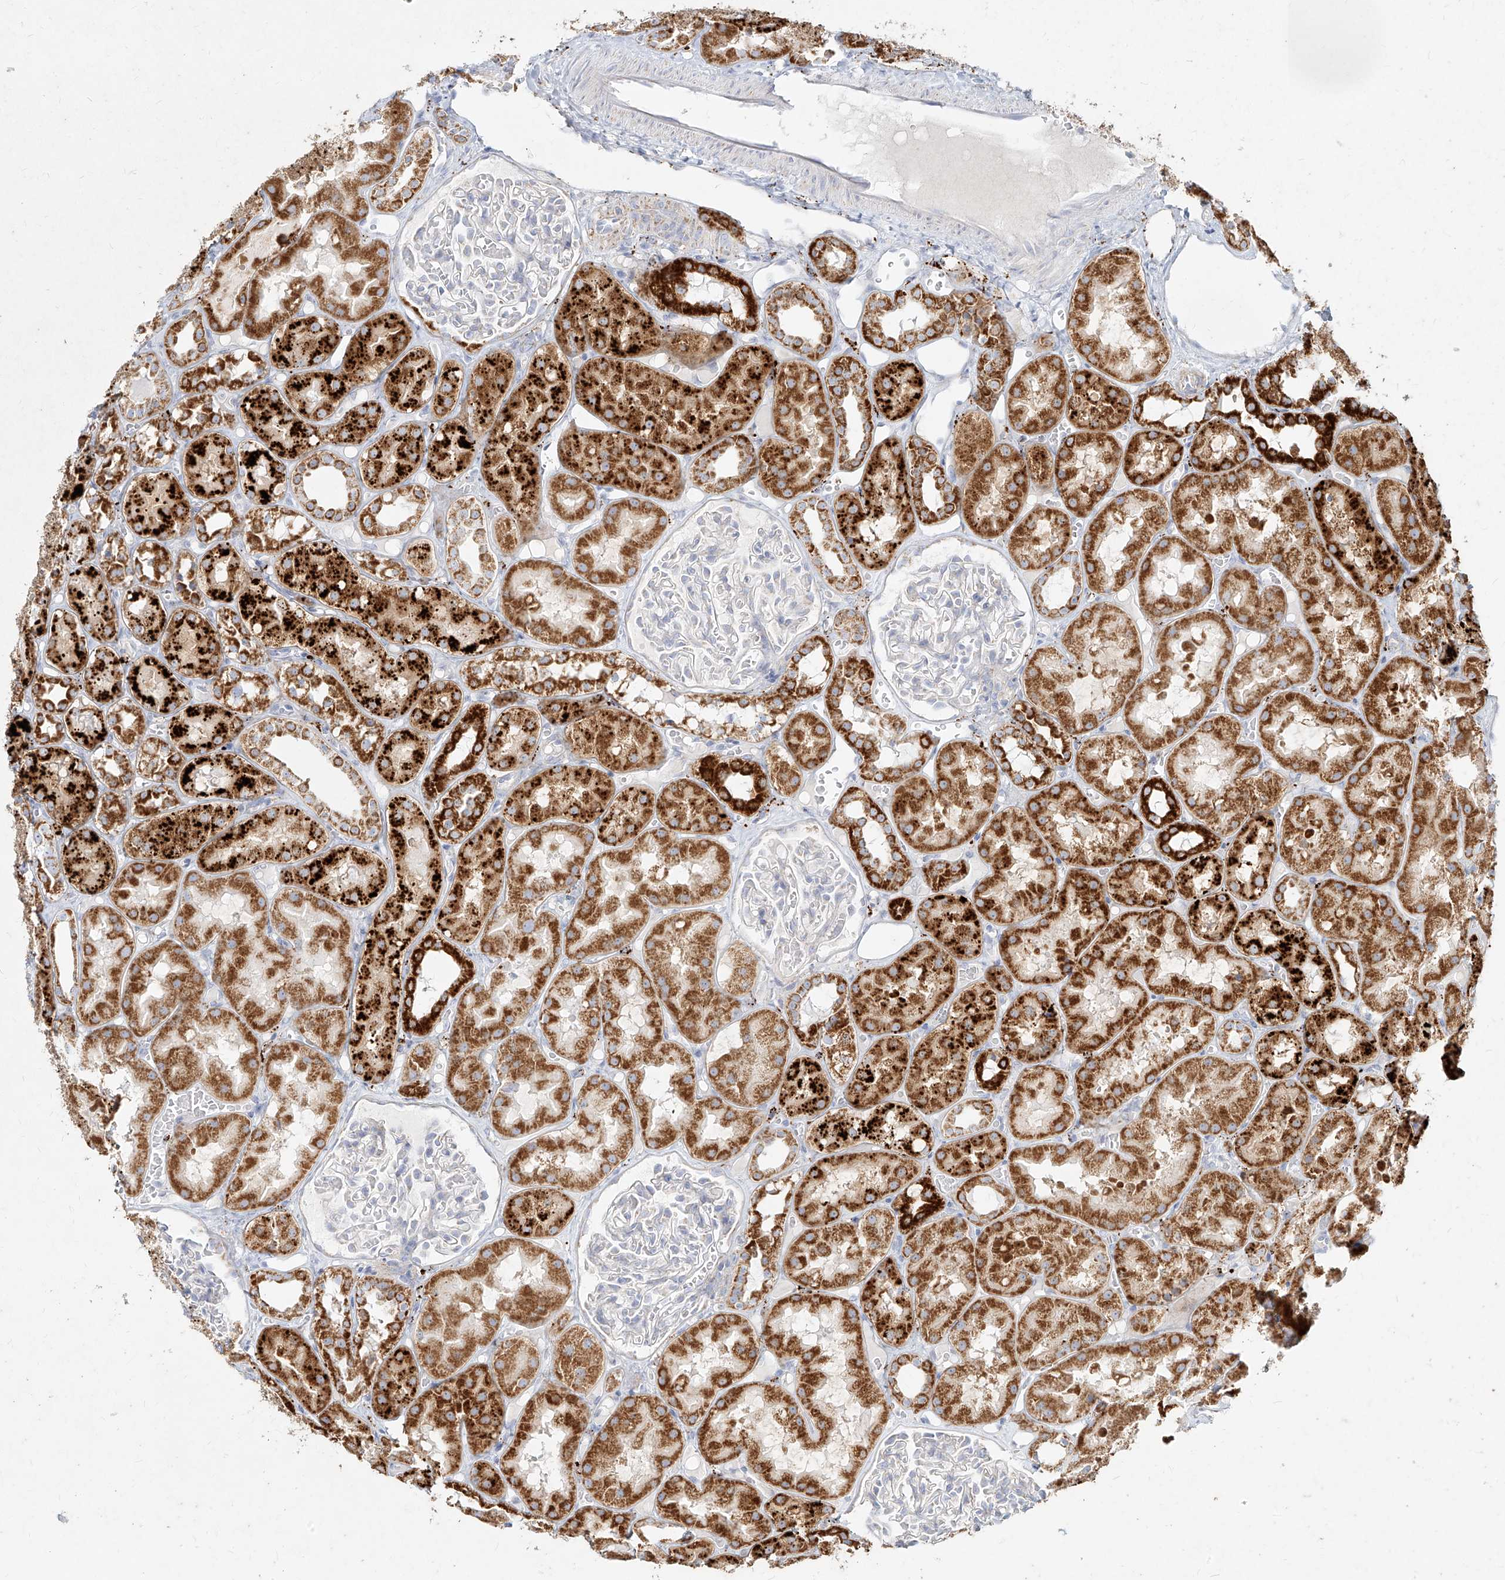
{"staining": {"intensity": "negative", "quantity": "none", "location": "none"}, "tissue": "kidney", "cell_type": "Cells in glomeruli", "image_type": "normal", "snomed": [{"axis": "morphology", "description": "Normal tissue, NOS"}, {"axis": "topography", "description": "Kidney"}], "caption": "IHC of unremarkable human kidney demonstrates no expression in cells in glomeruli.", "gene": "MTX2", "patient": {"sex": "male", "age": 16}}